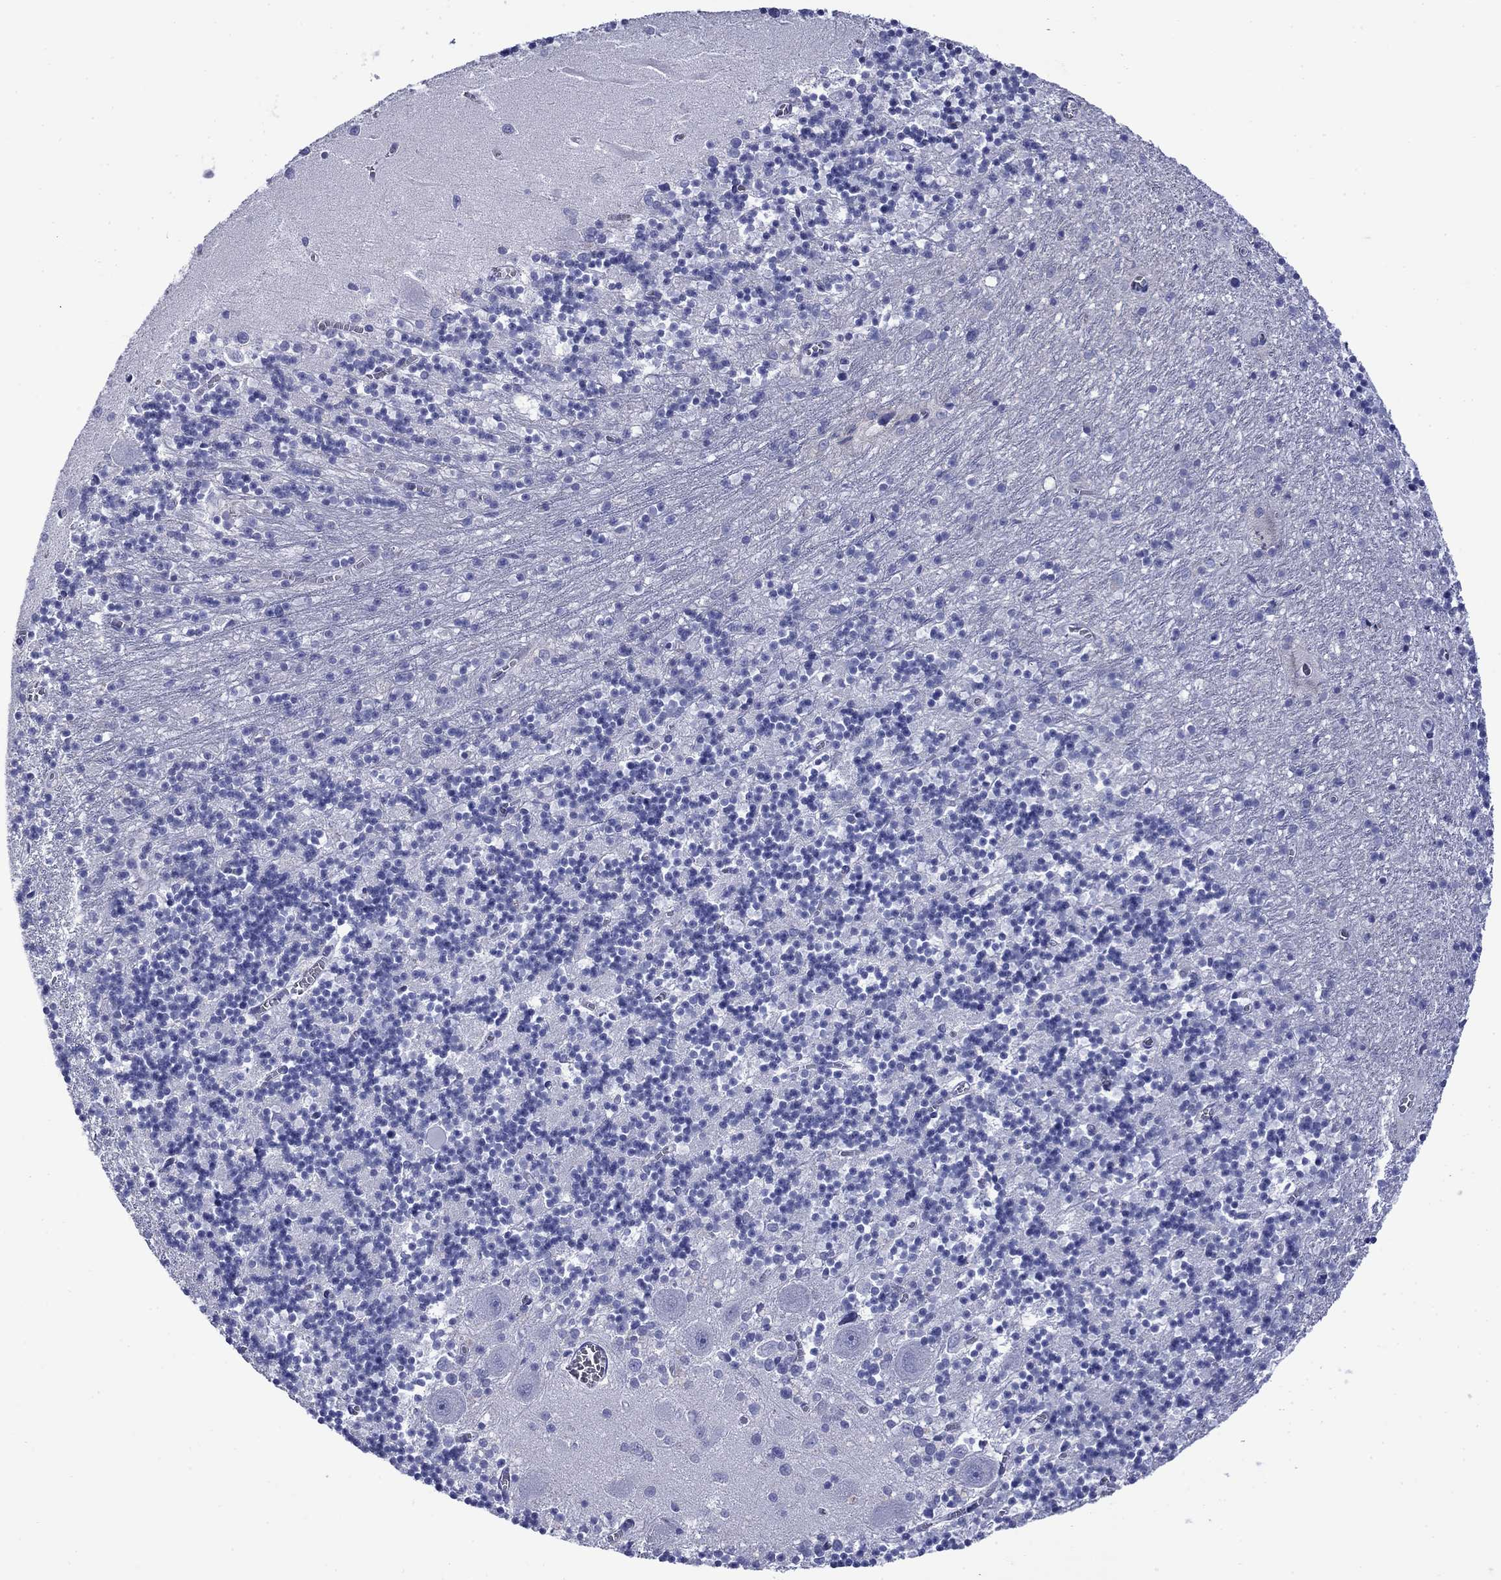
{"staining": {"intensity": "negative", "quantity": "none", "location": "none"}, "tissue": "cerebellum", "cell_type": "Cells in granular layer", "image_type": "normal", "snomed": [{"axis": "morphology", "description": "Normal tissue, NOS"}, {"axis": "topography", "description": "Cerebellum"}], "caption": "Immunohistochemical staining of benign human cerebellum displays no significant expression in cells in granular layer.", "gene": "GIP", "patient": {"sex": "female", "age": 64}}